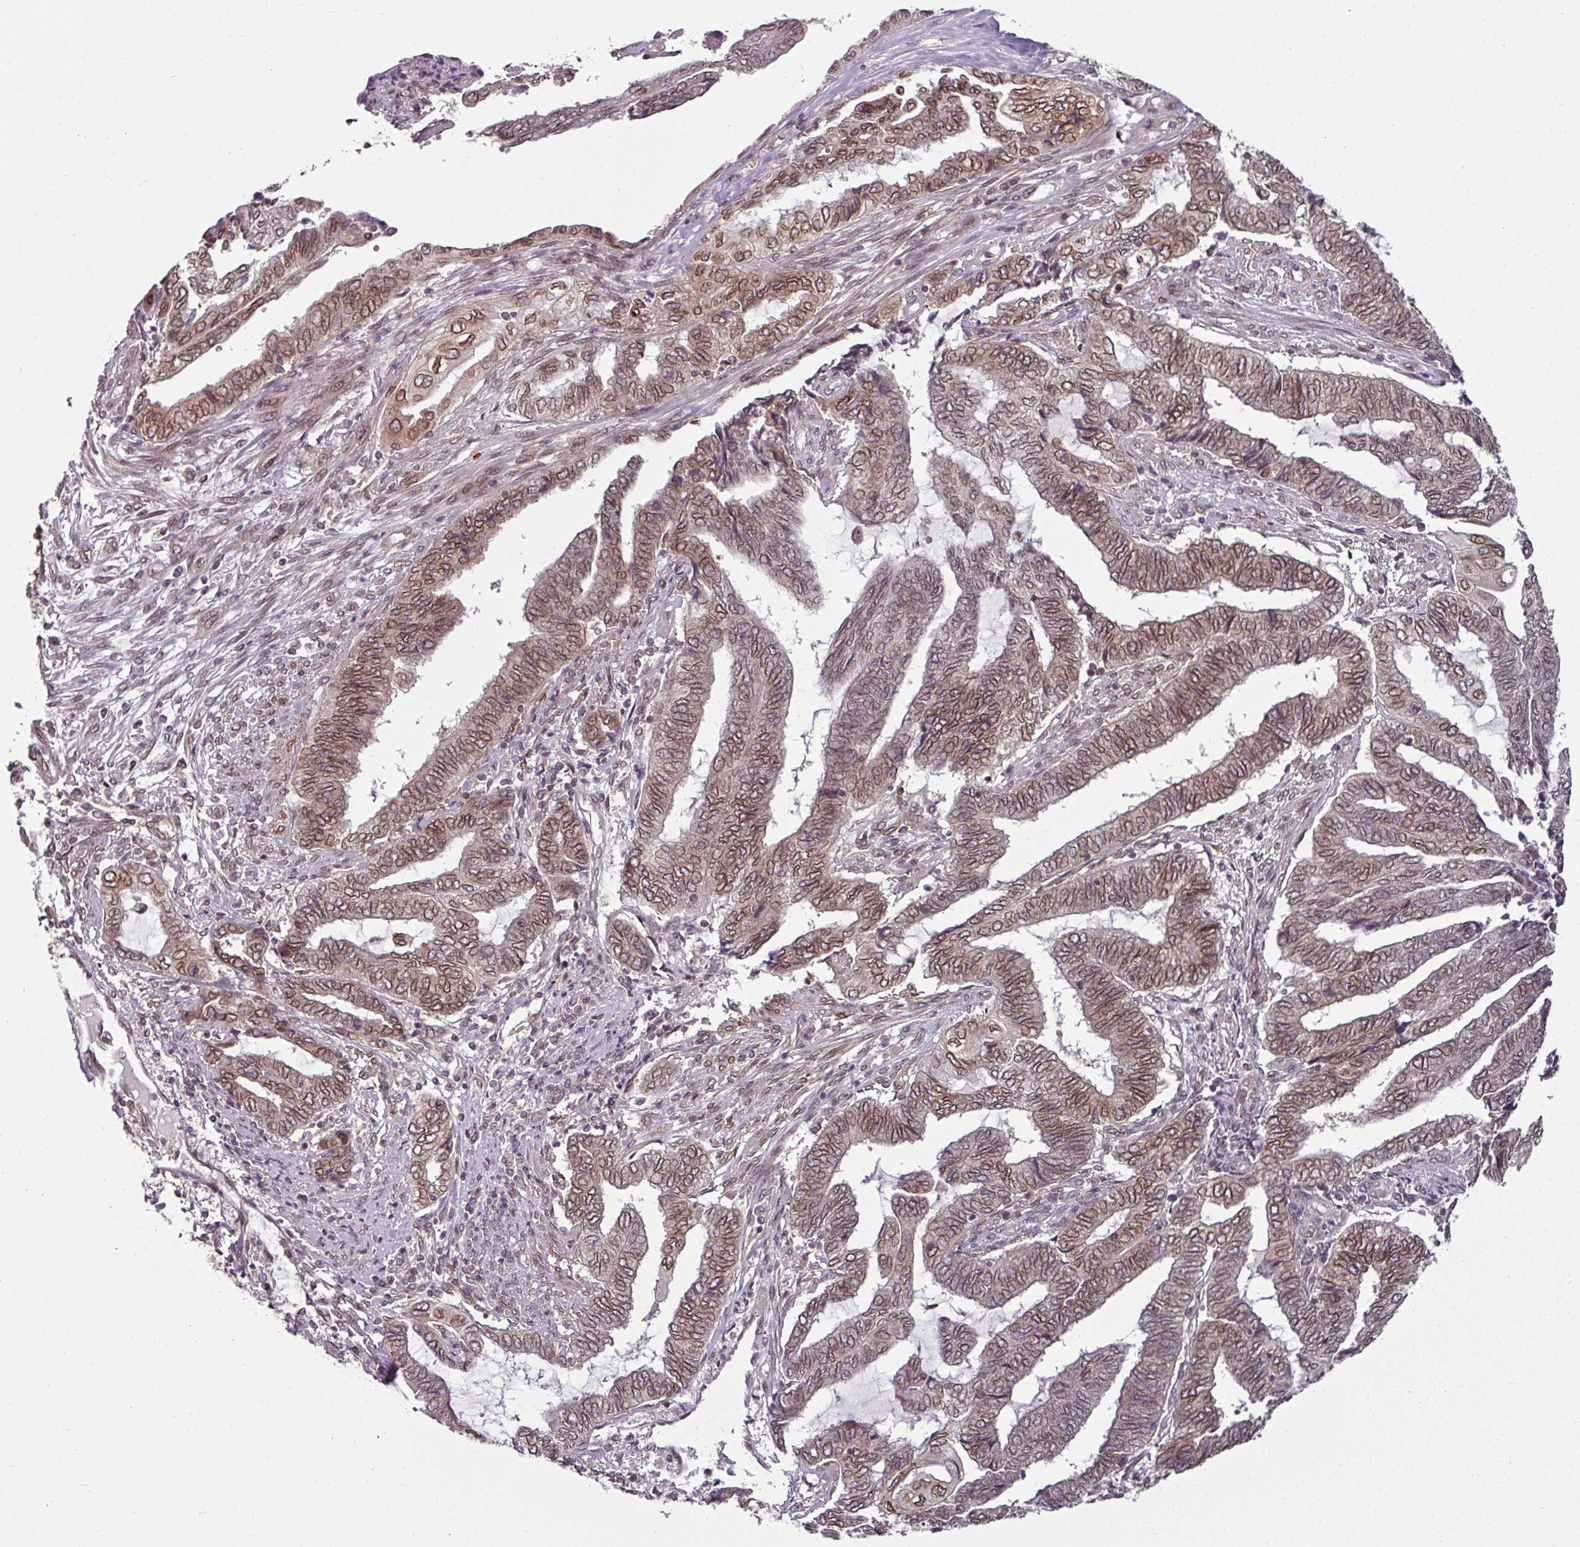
{"staining": {"intensity": "moderate", "quantity": ">75%", "location": "cytoplasmic/membranous,nuclear"}, "tissue": "endometrial cancer", "cell_type": "Tumor cells", "image_type": "cancer", "snomed": [{"axis": "morphology", "description": "Adenocarcinoma, NOS"}, {"axis": "topography", "description": "Uterus"}, {"axis": "topography", "description": "Endometrium"}], "caption": "About >75% of tumor cells in endometrial cancer (adenocarcinoma) demonstrate moderate cytoplasmic/membranous and nuclear protein staining as visualized by brown immunohistochemical staining.", "gene": "RANGAP1", "patient": {"sex": "female", "age": 70}}